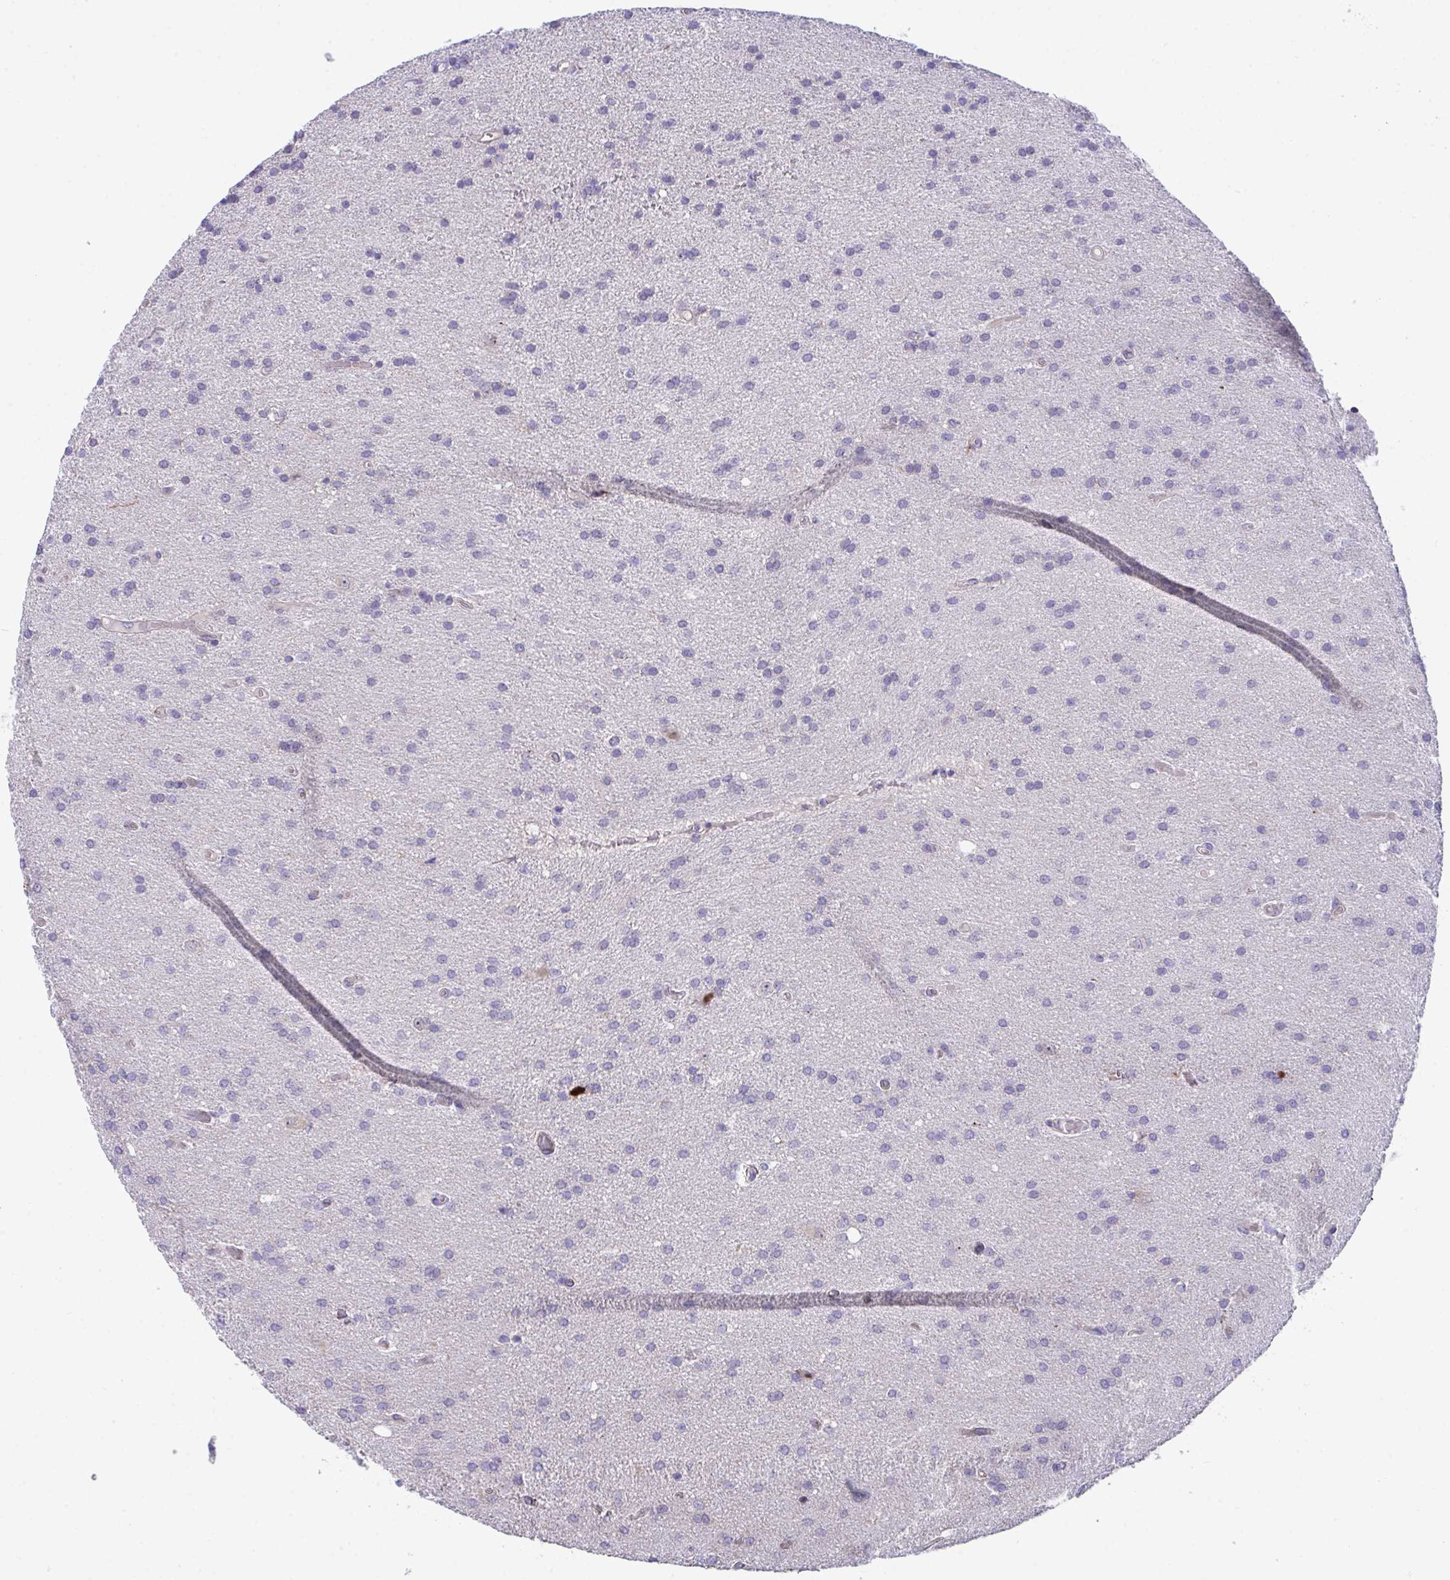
{"staining": {"intensity": "negative", "quantity": "none", "location": "none"}, "tissue": "glioma", "cell_type": "Tumor cells", "image_type": "cancer", "snomed": [{"axis": "morphology", "description": "Glioma, malignant, Low grade"}, {"axis": "topography", "description": "Brain"}], "caption": "A high-resolution histopathology image shows IHC staining of glioma, which demonstrates no significant positivity in tumor cells.", "gene": "CENPQ", "patient": {"sex": "female", "age": 54}}